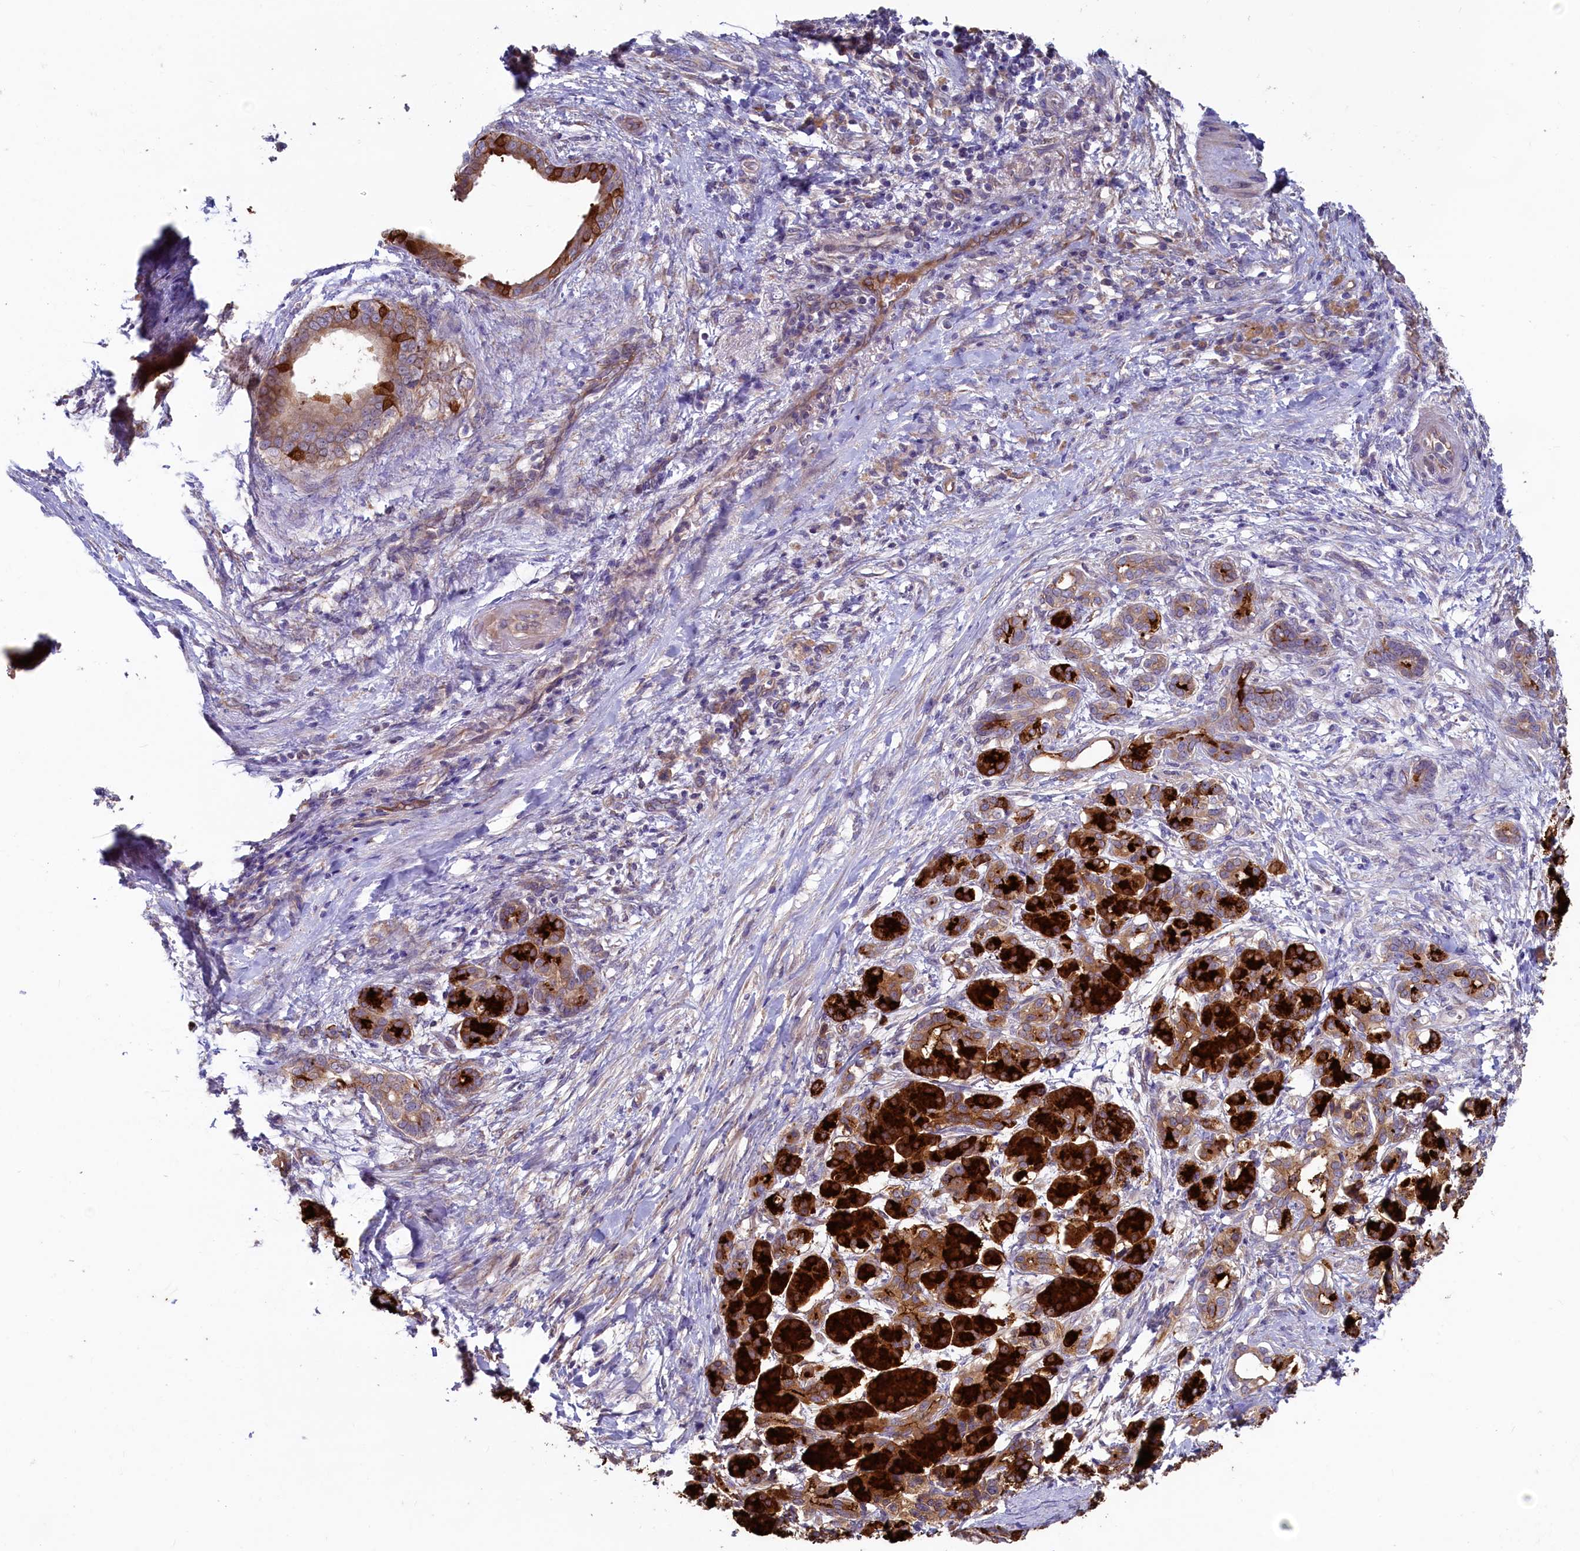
{"staining": {"intensity": "strong", "quantity": "25%-75%", "location": "cytoplasmic/membranous"}, "tissue": "pancreatic cancer", "cell_type": "Tumor cells", "image_type": "cancer", "snomed": [{"axis": "morphology", "description": "Adenocarcinoma, NOS"}, {"axis": "topography", "description": "Pancreas"}], "caption": "Tumor cells display high levels of strong cytoplasmic/membranous positivity in approximately 25%-75% of cells in human pancreatic adenocarcinoma. (Brightfield microscopy of DAB IHC at high magnification).", "gene": "SPATA2L", "patient": {"sex": "female", "age": 55}}